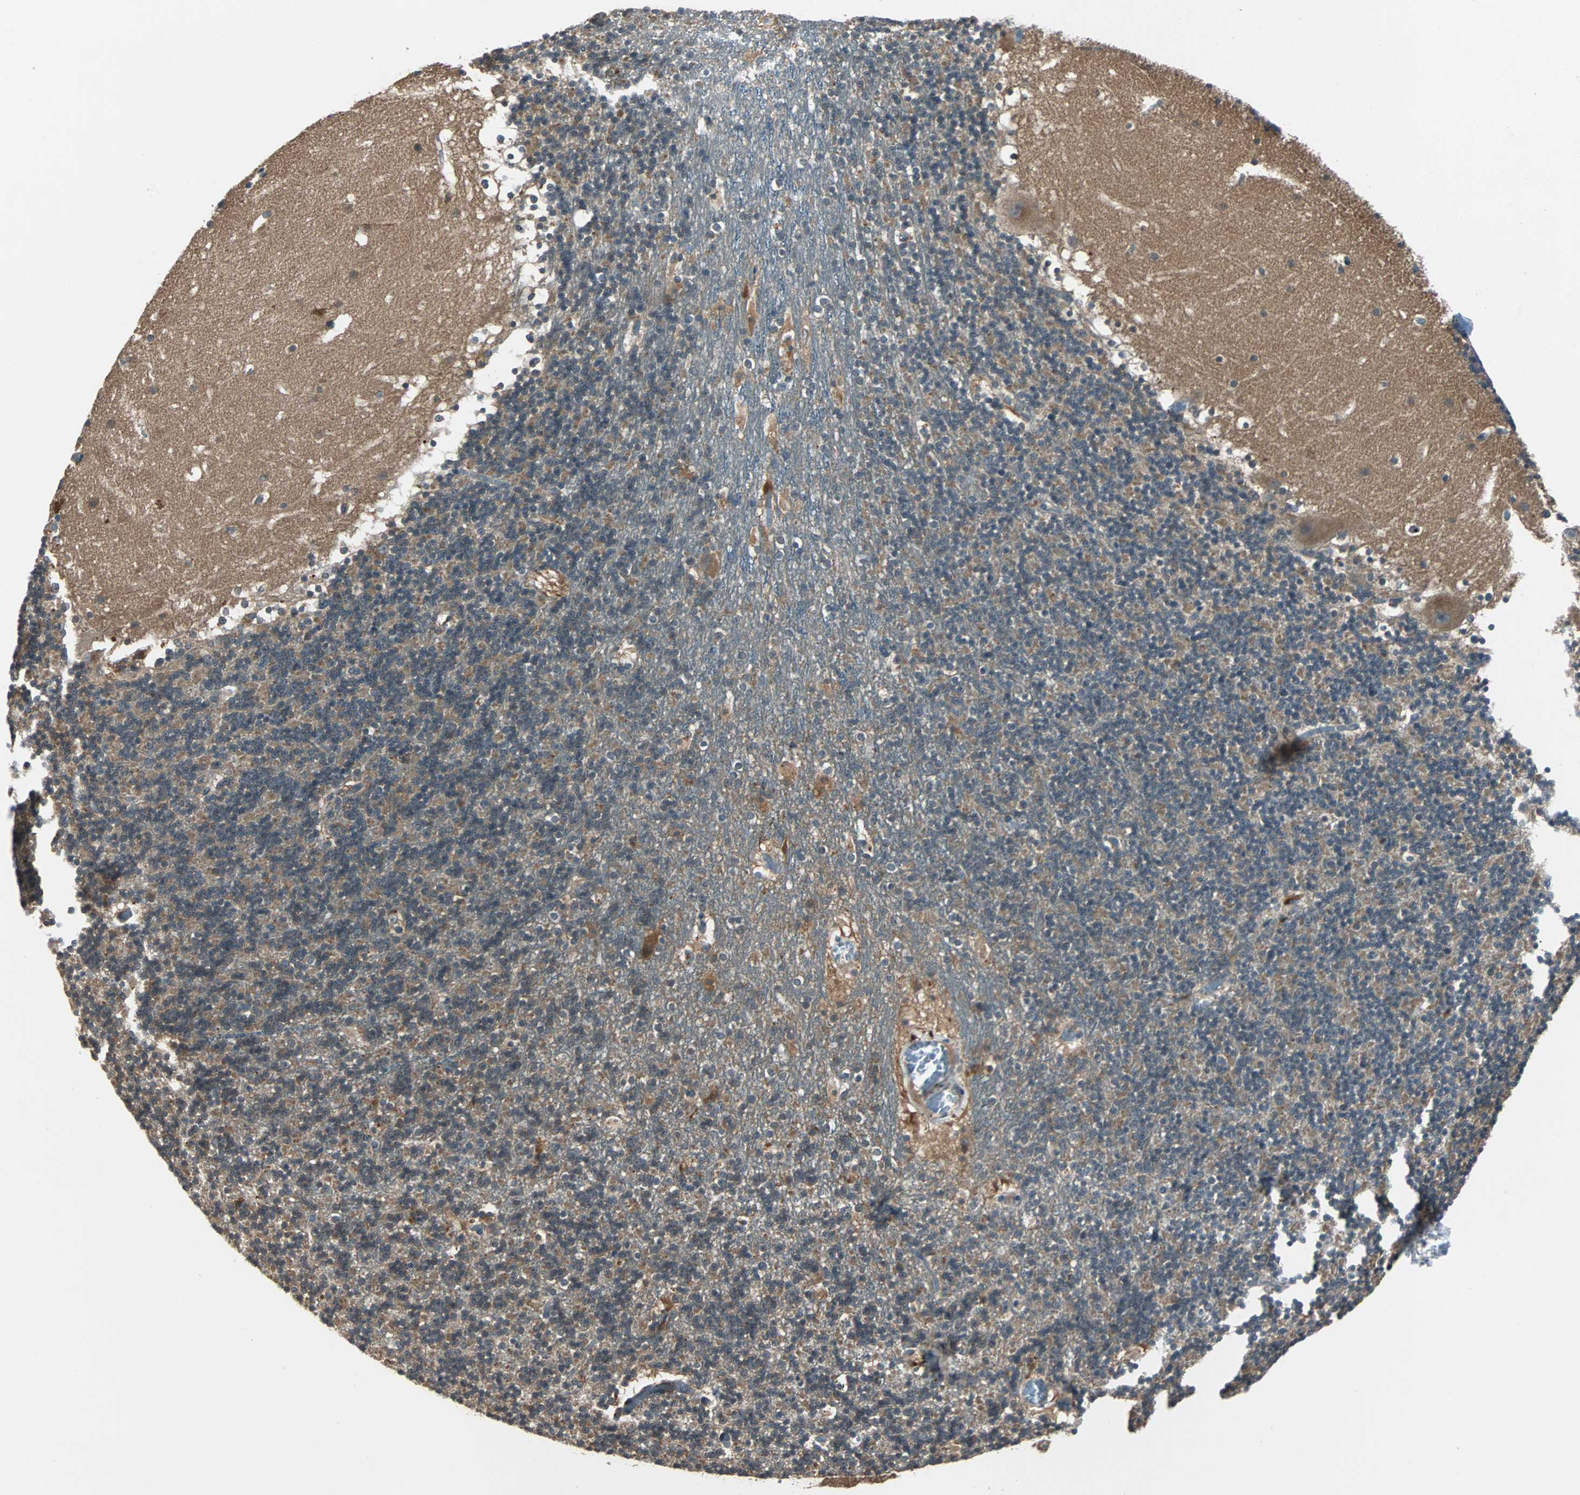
{"staining": {"intensity": "moderate", "quantity": ">75%", "location": "cytoplasmic/membranous"}, "tissue": "cerebellum", "cell_type": "Cells in granular layer", "image_type": "normal", "snomed": [{"axis": "morphology", "description": "Normal tissue, NOS"}, {"axis": "topography", "description": "Cerebellum"}], "caption": "A medium amount of moderate cytoplasmic/membranous expression is seen in about >75% of cells in granular layer in normal cerebellum.", "gene": "ARF1", "patient": {"sex": "male", "age": 45}}